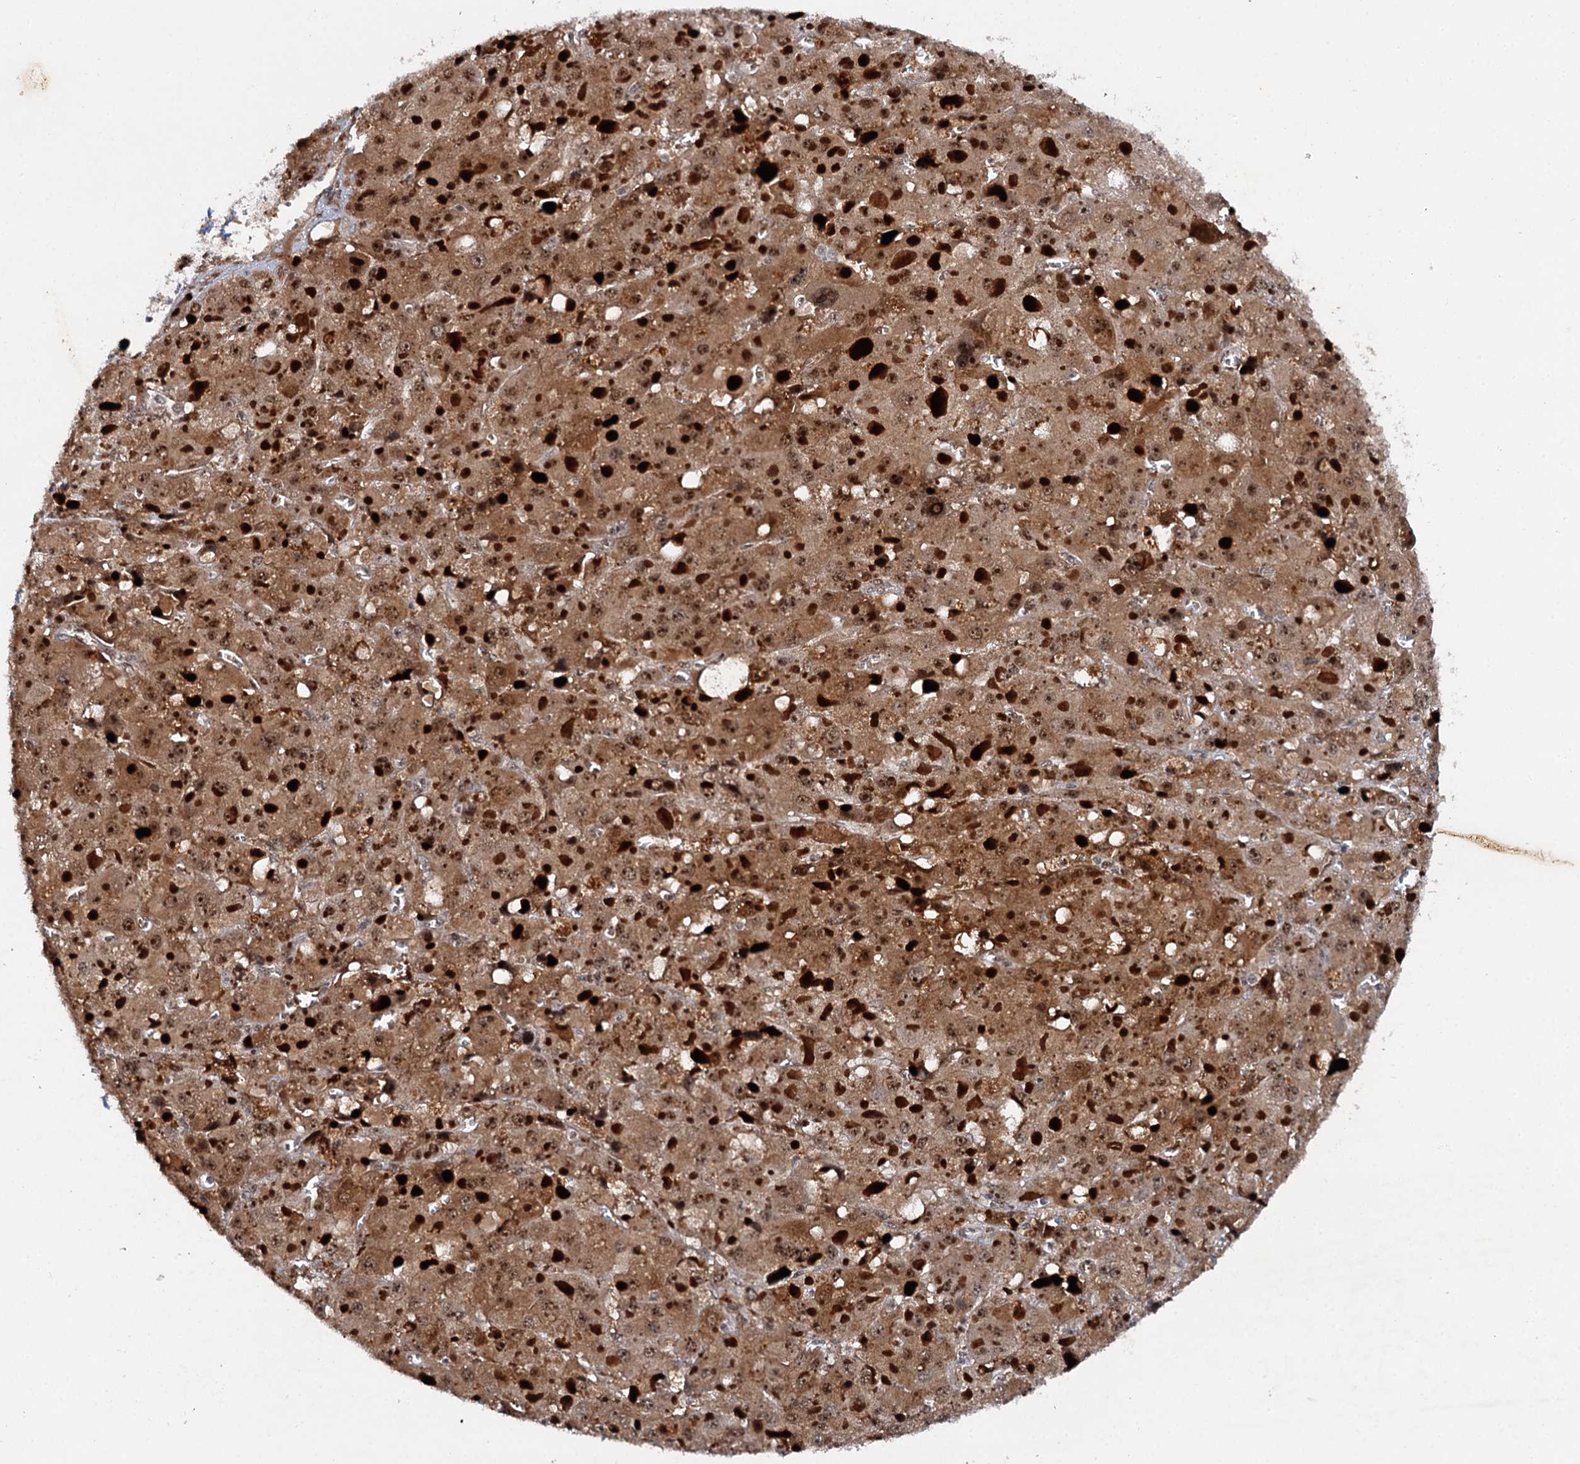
{"staining": {"intensity": "strong", "quantity": ">75%", "location": "cytoplasmic/membranous,nuclear"}, "tissue": "liver cancer", "cell_type": "Tumor cells", "image_type": "cancer", "snomed": [{"axis": "morphology", "description": "Carcinoma, Hepatocellular, NOS"}, {"axis": "topography", "description": "Liver"}], "caption": "Immunohistochemical staining of liver cancer demonstrates high levels of strong cytoplasmic/membranous and nuclear positivity in approximately >75% of tumor cells. (DAB (3,3'-diaminobenzidine) = brown stain, brightfield microscopy at high magnification).", "gene": "BUD13", "patient": {"sex": "female", "age": 73}}